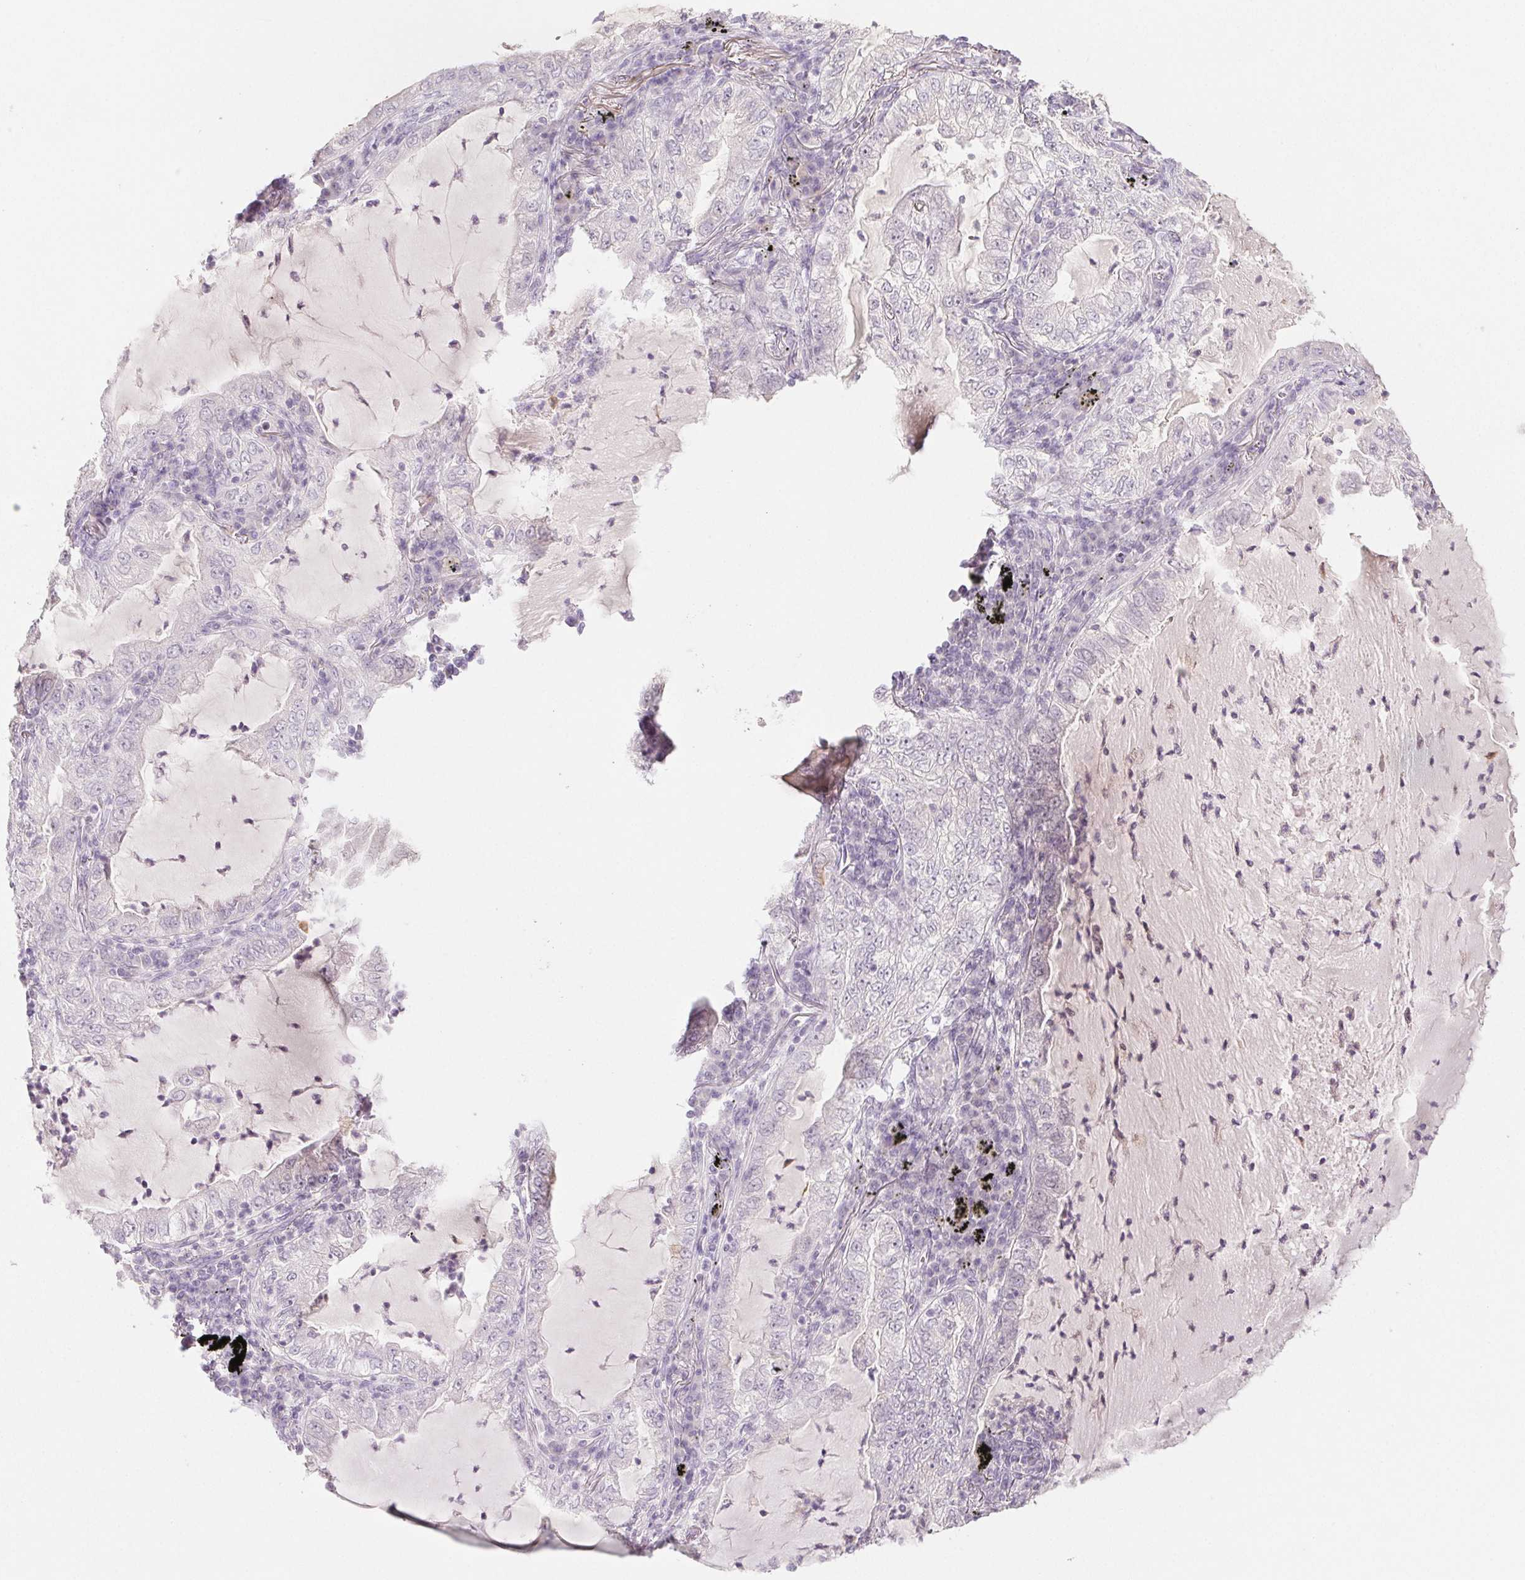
{"staining": {"intensity": "negative", "quantity": "none", "location": "none"}, "tissue": "lung cancer", "cell_type": "Tumor cells", "image_type": "cancer", "snomed": [{"axis": "morphology", "description": "Adenocarcinoma, NOS"}, {"axis": "topography", "description": "Lung"}], "caption": "The image demonstrates no staining of tumor cells in lung cancer.", "gene": "PI3", "patient": {"sex": "female", "age": 73}}